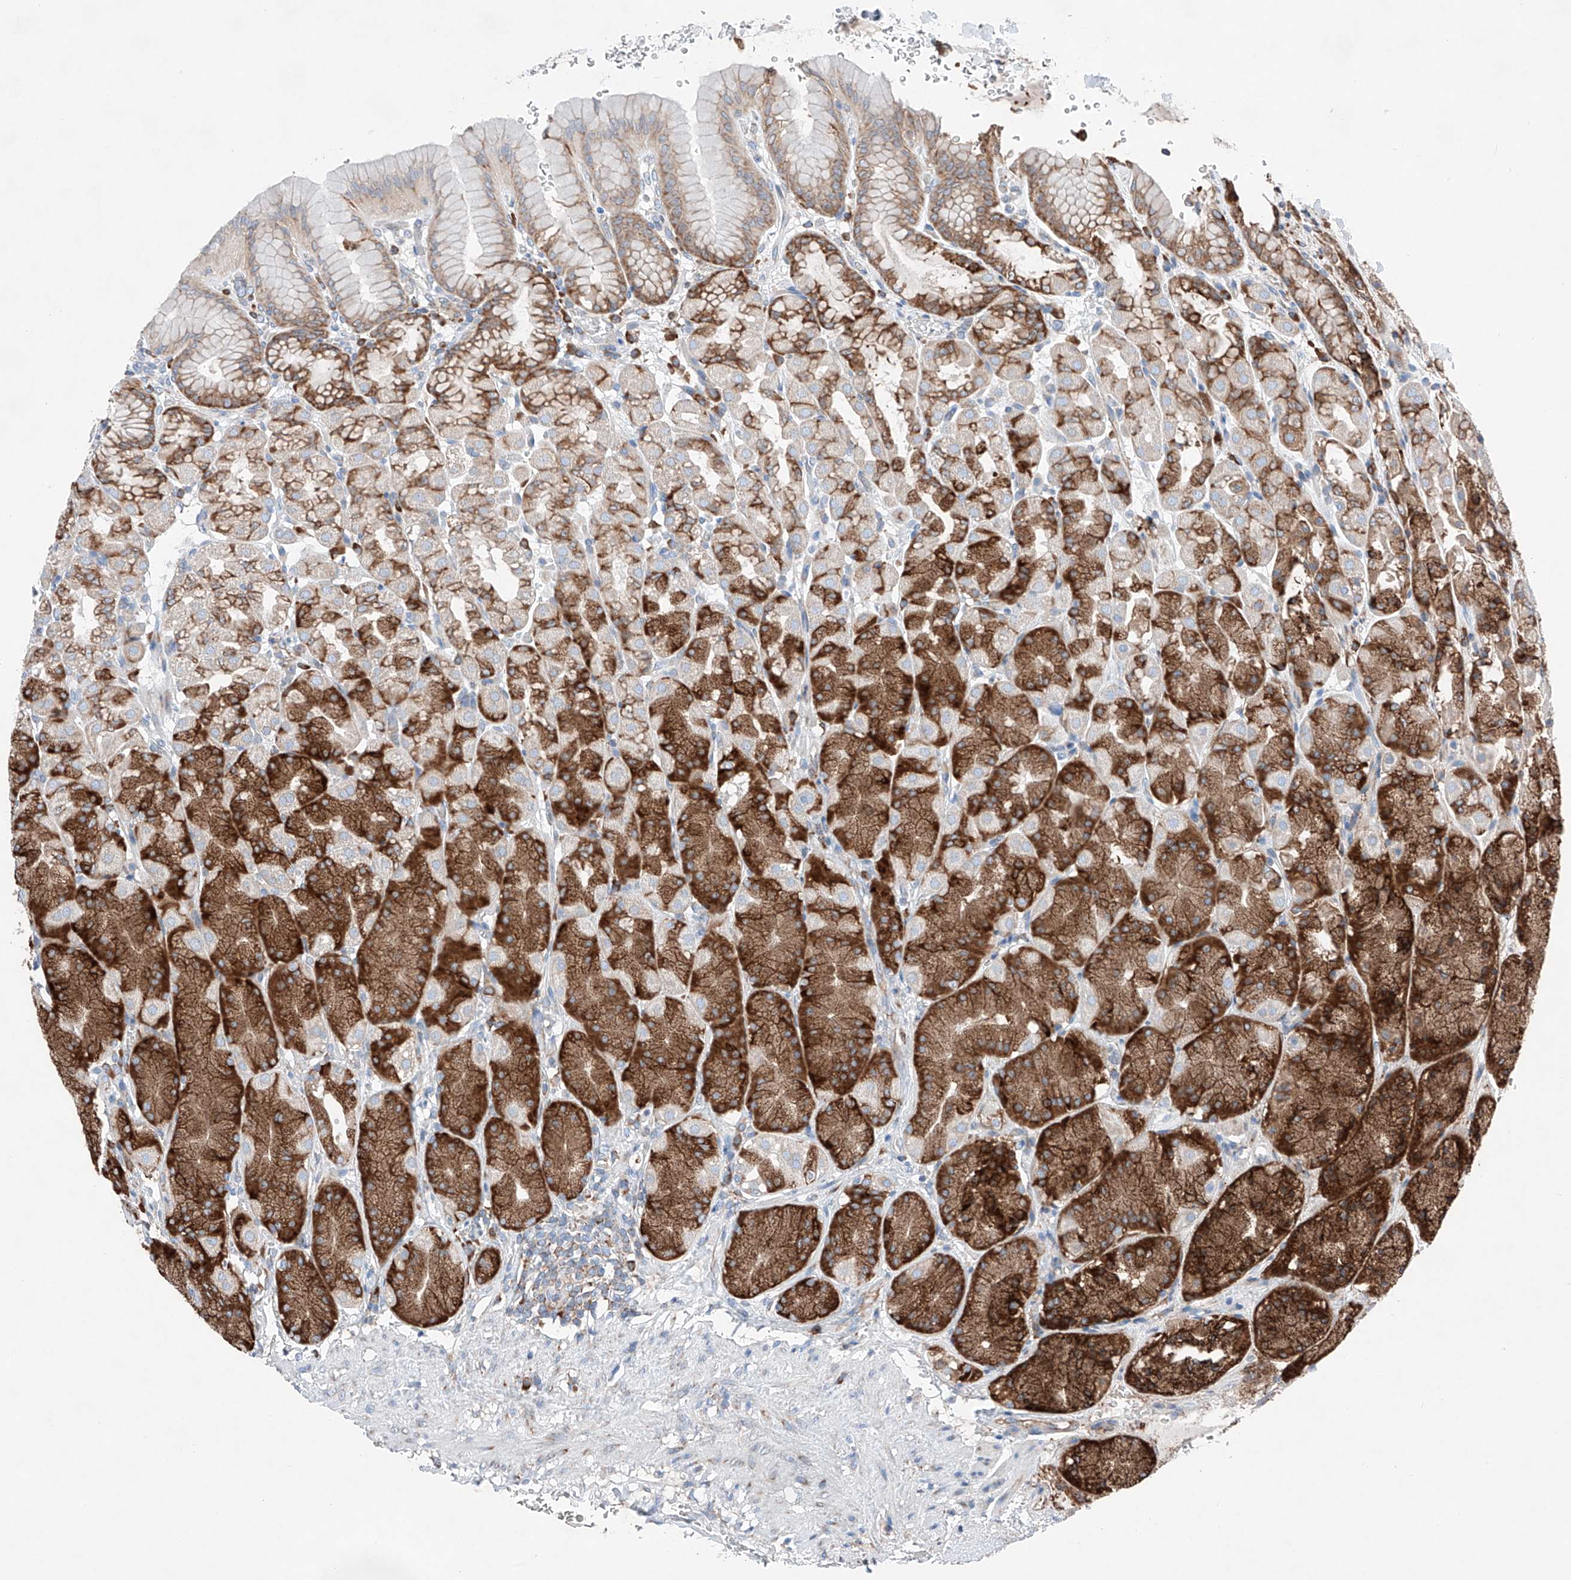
{"staining": {"intensity": "strong", "quantity": ">75%", "location": "cytoplasmic/membranous"}, "tissue": "stomach", "cell_type": "Glandular cells", "image_type": "normal", "snomed": [{"axis": "morphology", "description": "Normal tissue, NOS"}, {"axis": "topography", "description": "Stomach"}], "caption": "IHC photomicrograph of normal stomach: human stomach stained using IHC reveals high levels of strong protein expression localized specifically in the cytoplasmic/membranous of glandular cells, appearing as a cytoplasmic/membranous brown color.", "gene": "CRELD1", "patient": {"sex": "male", "age": 42}}